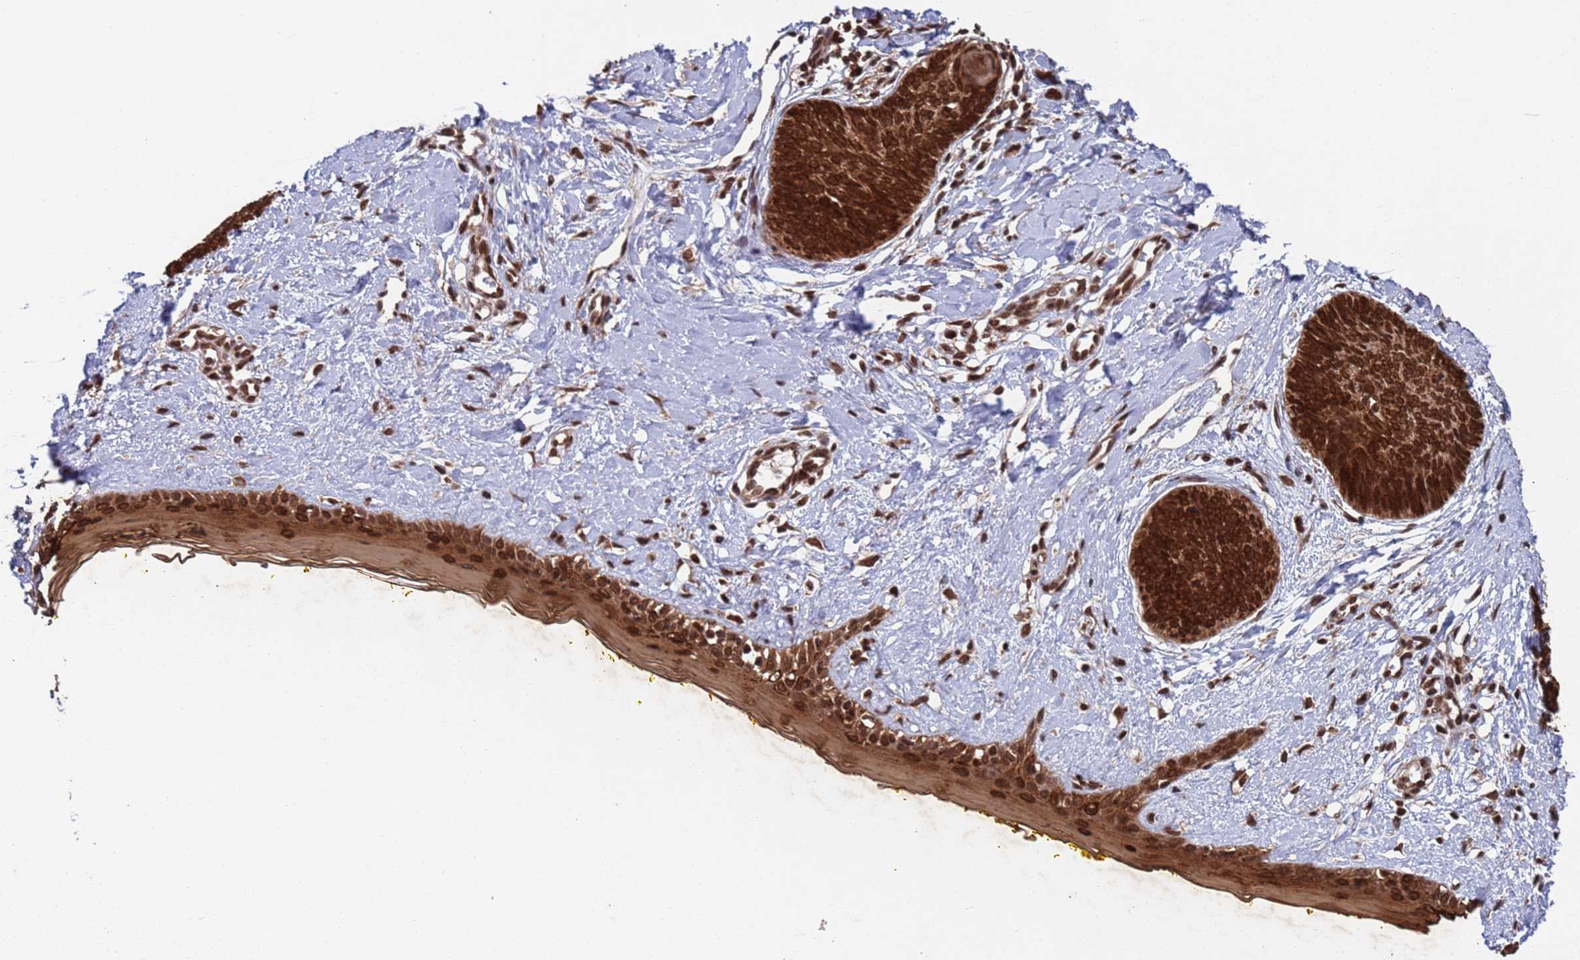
{"staining": {"intensity": "strong", "quantity": ">75%", "location": "cytoplasmic/membranous,nuclear"}, "tissue": "skin cancer", "cell_type": "Tumor cells", "image_type": "cancer", "snomed": [{"axis": "morphology", "description": "Basal cell carcinoma"}, {"axis": "topography", "description": "Skin"}], "caption": "Immunohistochemistry (IHC) (DAB (3,3'-diaminobenzidine)) staining of human basal cell carcinoma (skin) exhibits strong cytoplasmic/membranous and nuclear protein staining in approximately >75% of tumor cells.", "gene": "FUBP3", "patient": {"sex": "female", "age": 81}}